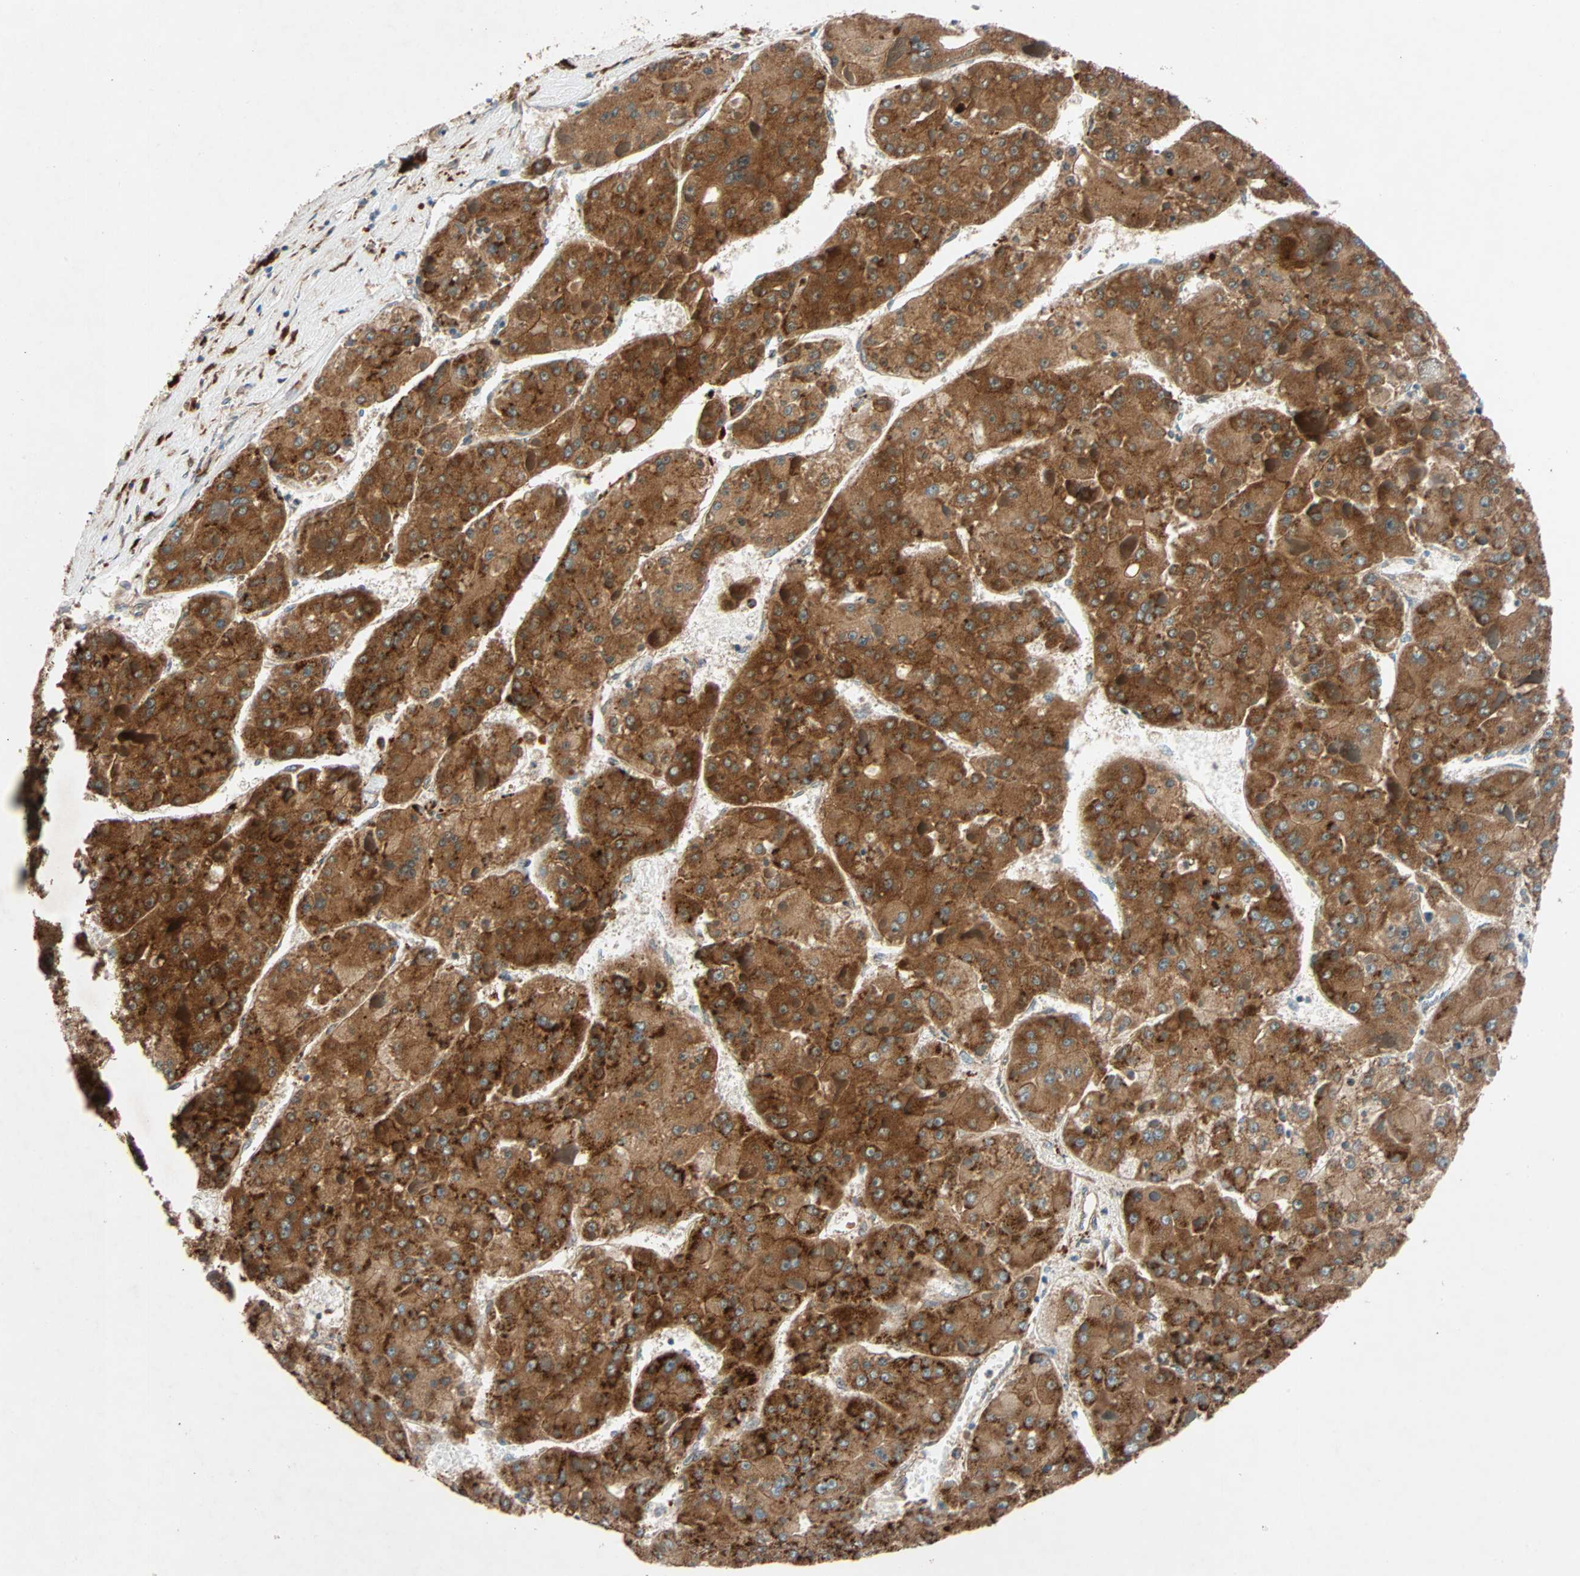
{"staining": {"intensity": "strong", "quantity": ">75%", "location": "cytoplasmic/membranous"}, "tissue": "liver cancer", "cell_type": "Tumor cells", "image_type": "cancer", "snomed": [{"axis": "morphology", "description": "Carcinoma, Hepatocellular, NOS"}, {"axis": "topography", "description": "Liver"}], "caption": "Liver hepatocellular carcinoma tissue displays strong cytoplasmic/membranous positivity in approximately >75% of tumor cells", "gene": "PHYH", "patient": {"sex": "female", "age": 73}}